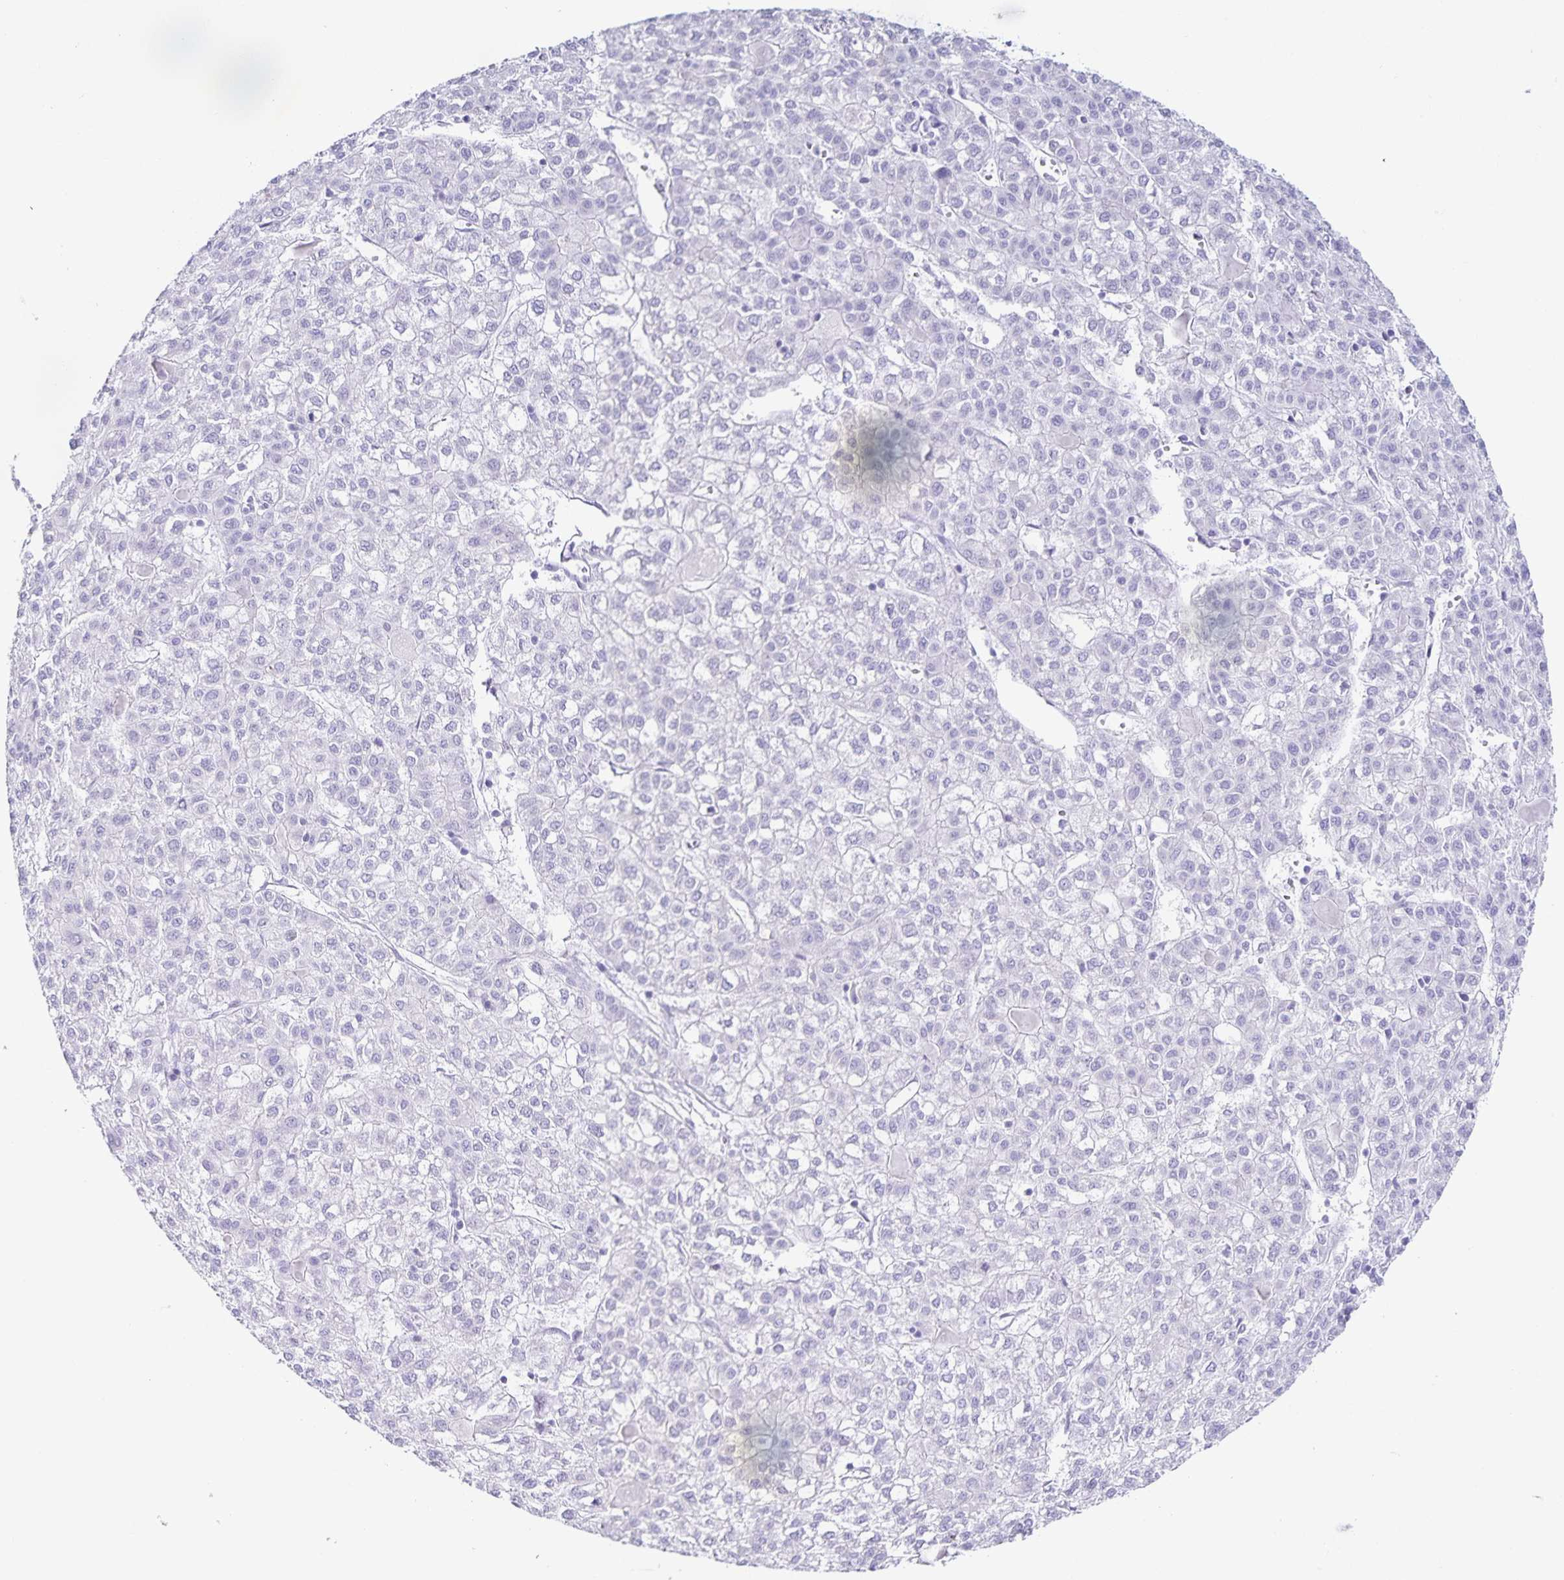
{"staining": {"intensity": "negative", "quantity": "none", "location": "none"}, "tissue": "liver cancer", "cell_type": "Tumor cells", "image_type": "cancer", "snomed": [{"axis": "morphology", "description": "Carcinoma, Hepatocellular, NOS"}, {"axis": "topography", "description": "Liver"}], "caption": "Protein analysis of hepatocellular carcinoma (liver) reveals no significant staining in tumor cells.", "gene": "FAM170A", "patient": {"sex": "female", "age": 43}}